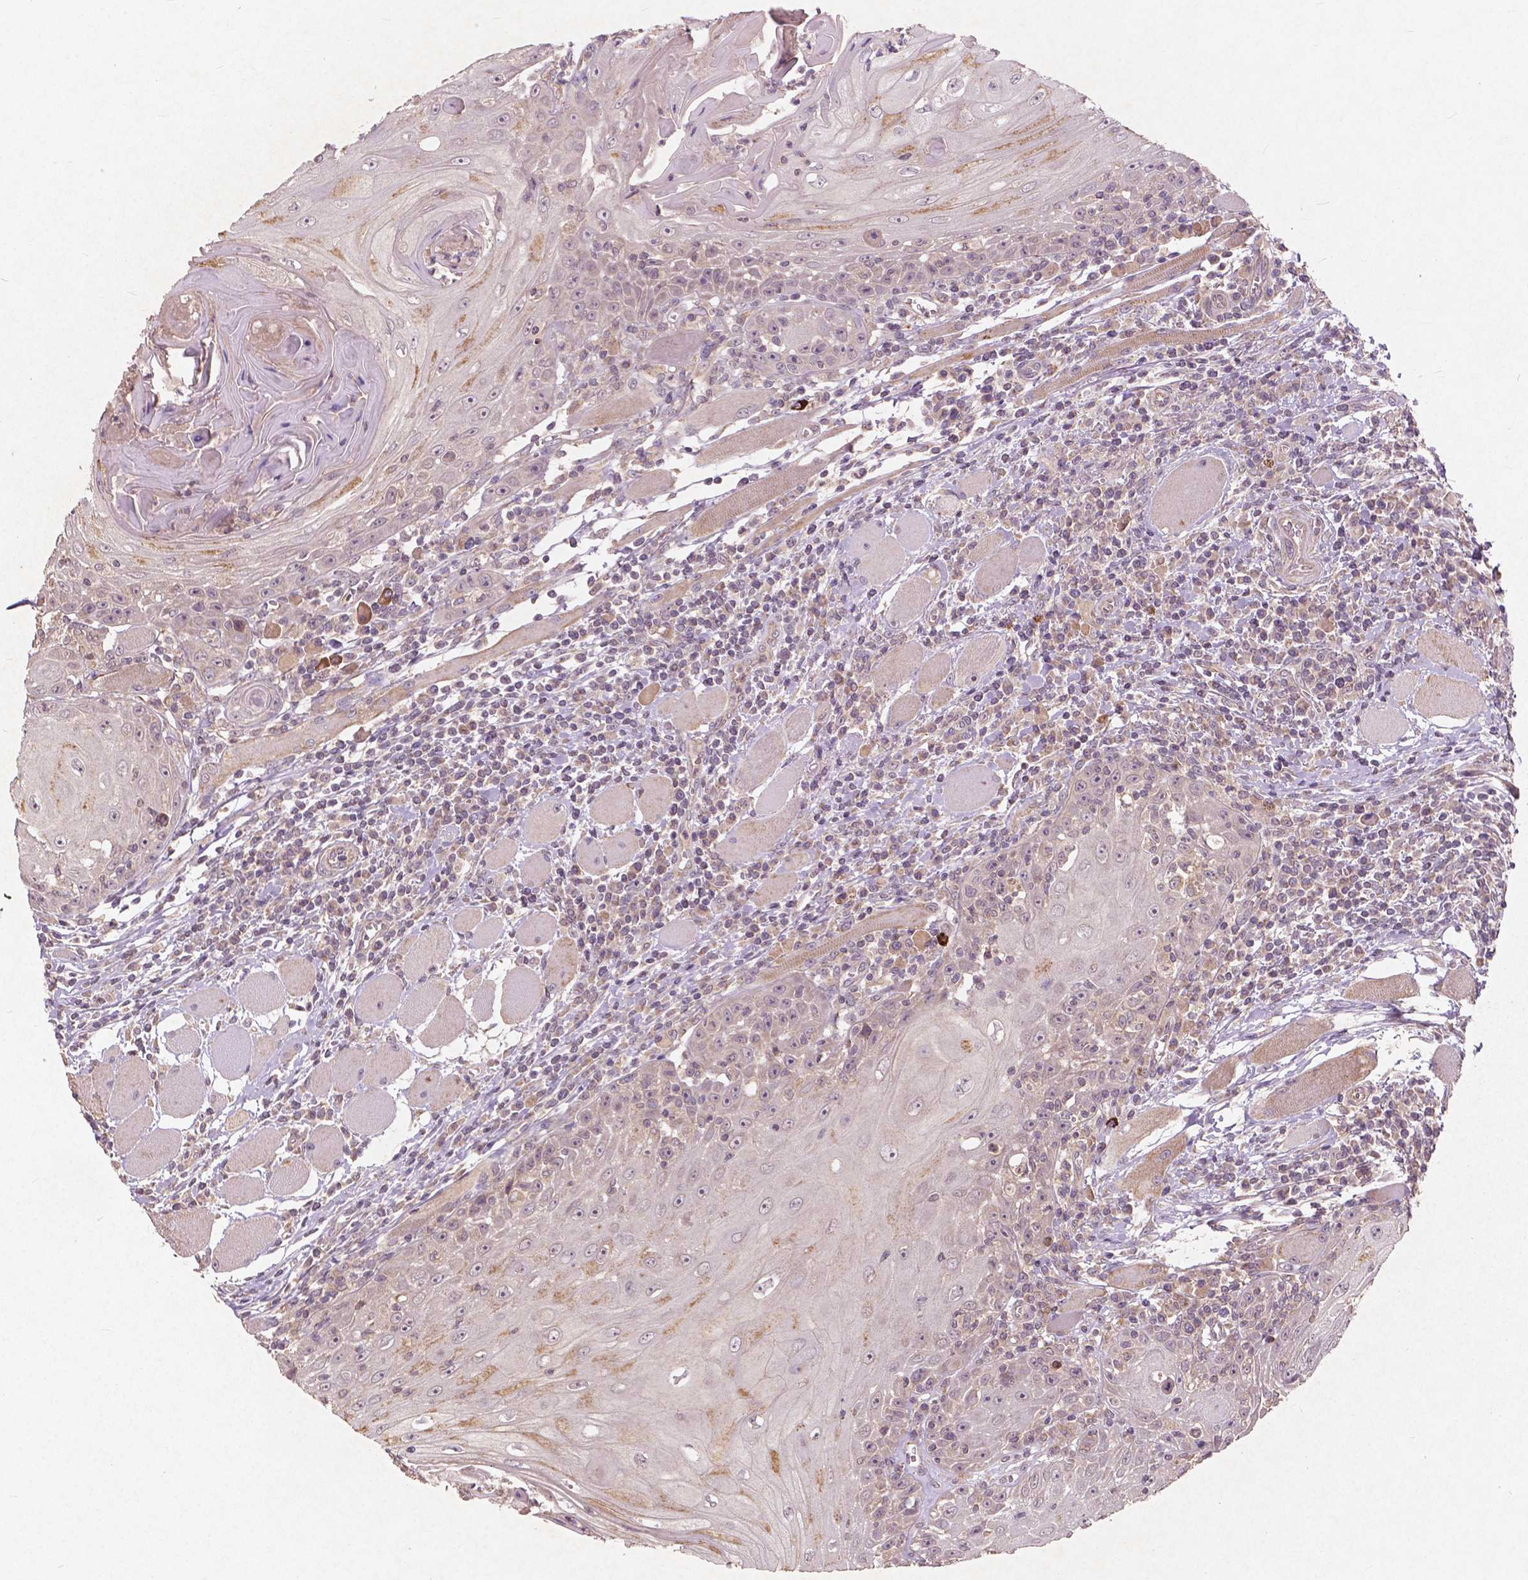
{"staining": {"intensity": "moderate", "quantity": "25%-75%", "location": "cytoplasmic/membranous,nuclear"}, "tissue": "head and neck cancer", "cell_type": "Tumor cells", "image_type": "cancer", "snomed": [{"axis": "morphology", "description": "Squamous cell carcinoma, NOS"}, {"axis": "topography", "description": "Head-Neck"}], "caption": "IHC micrograph of human head and neck cancer (squamous cell carcinoma) stained for a protein (brown), which shows medium levels of moderate cytoplasmic/membranous and nuclear expression in about 25%-75% of tumor cells.", "gene": "ST6GALNAC5", "patient": {"sex": "male", "age": 52}}